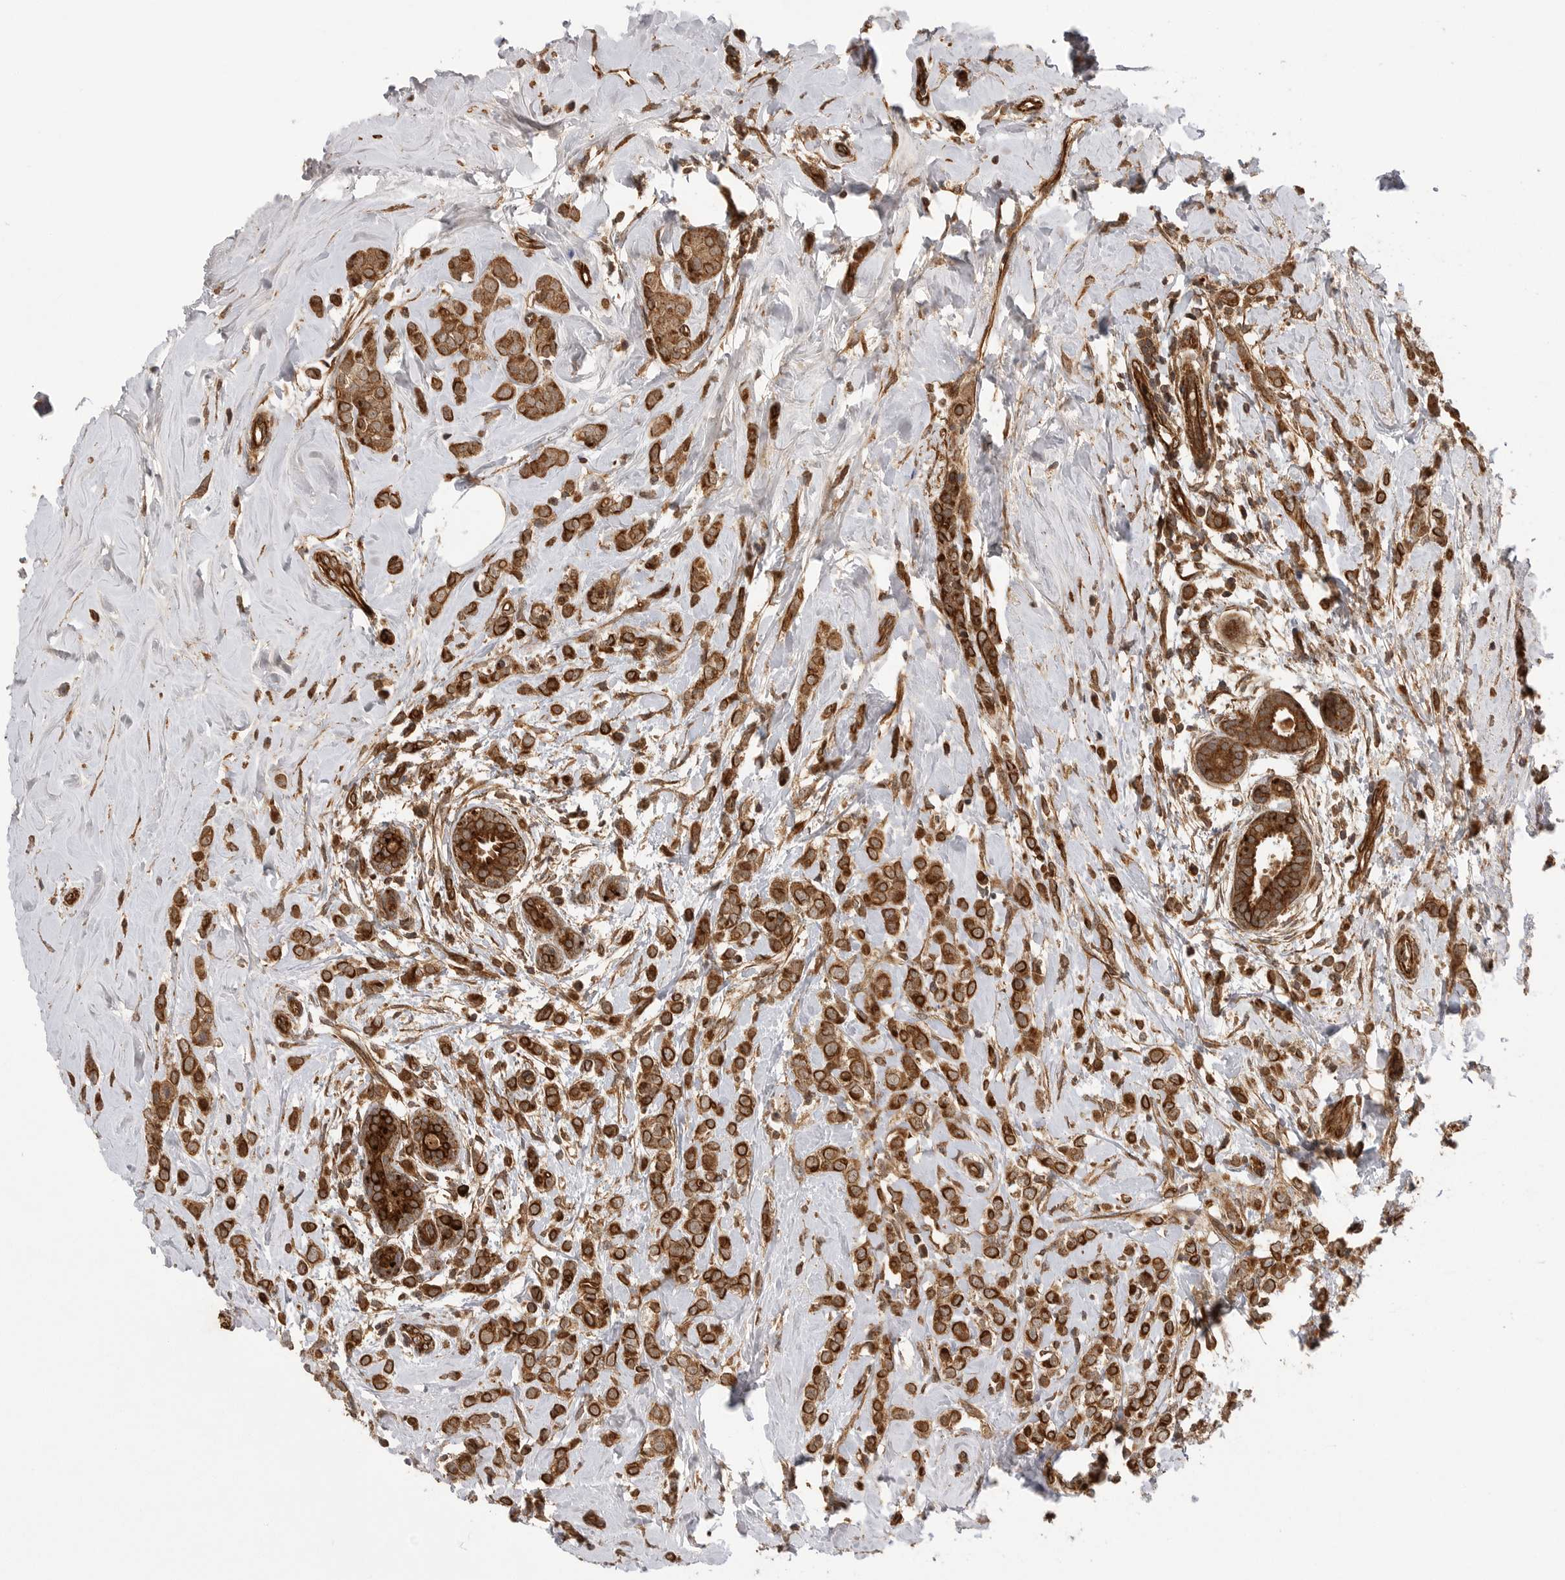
{"staining": {"intensity": "strong", "quantity": ">75%", "location": "cytoplasmic/membranous"}, "tissue": "breast cancer", "cell_type": "Tumor cells", "image_type": "cancer", "snomed": [{"axis": "morphology", "description": "Lobular carcinoma"}, {"axis": "topography", "description": "Breast"}], "caption": "Immunohistochemical staining of human lobular carcinoma (breast) shows high levels of strong cytoplasmic/membranous protein staining in about >75% of tumor cells. The staining was performed using DAB (3,3'-diaminobenzidine), with brown indicating positive protein expression. Nuclei are stained blue with hematoxylin.", "gene": "PRDX4", "patient": {"sex": "female", "age": 47}}